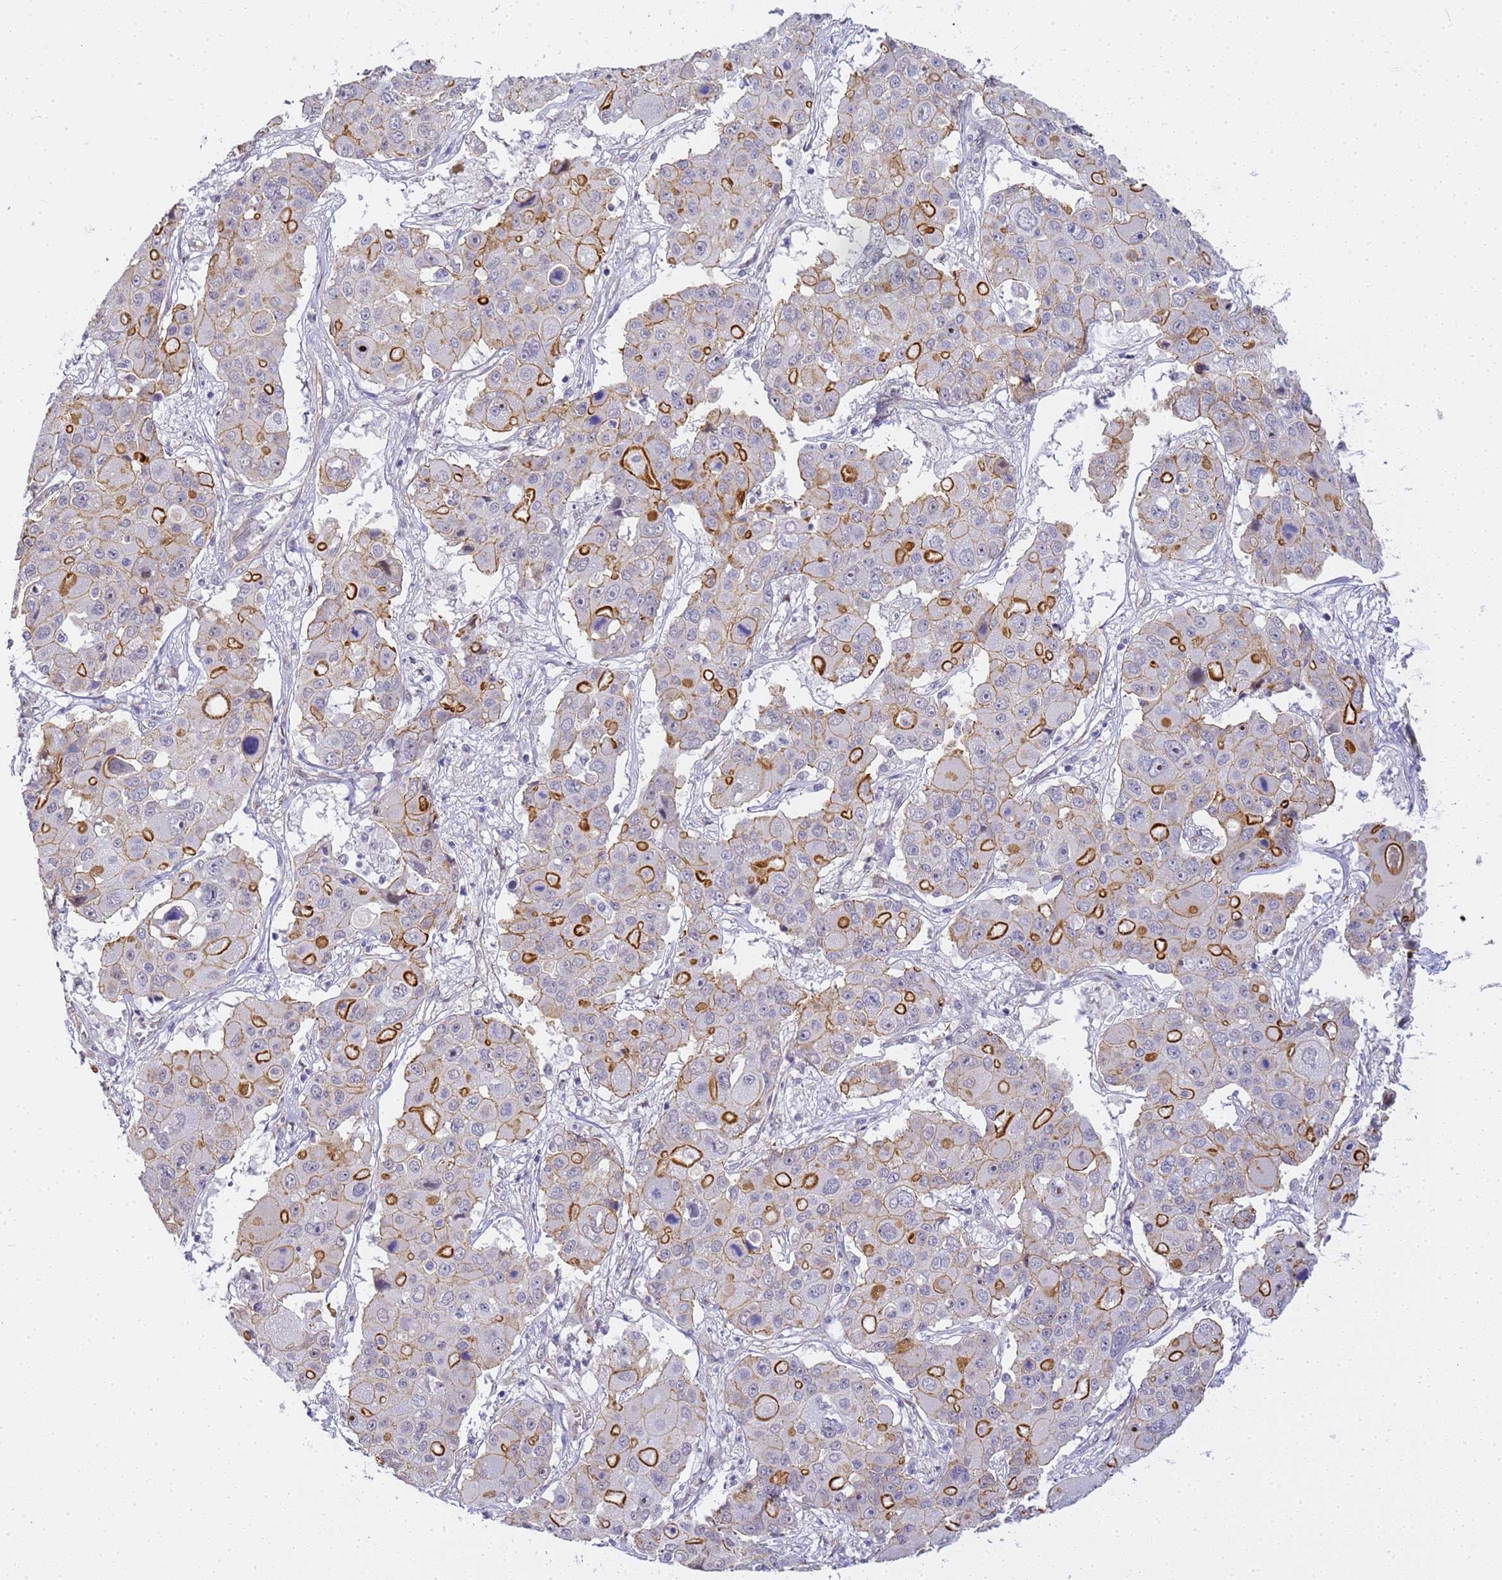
{"staining": {"intensity": "moderate", "quantity": "25%-75%", "location": "cytoplasmic/membranous"}, "tissue": "liver cancer", "cell_type": "Tumor cells", "image_type": "cancer", "snomed": [{"axis": "morphology", "description": "Cholangiocarcinoma"}, {"axis": "topography", "description": "Liver"}], "caption": "Liver cancer stained for a protein displays moderate cytoplasmic/membranous positivity in tumor cells. The staining was performed using DAB to visualize the protein expression in brown, while the nuclei were stained in blue with hematoxylin (Magnification: 20x).", "gene": "GON4L", "patient": {"sex": "male", "age": 67}}